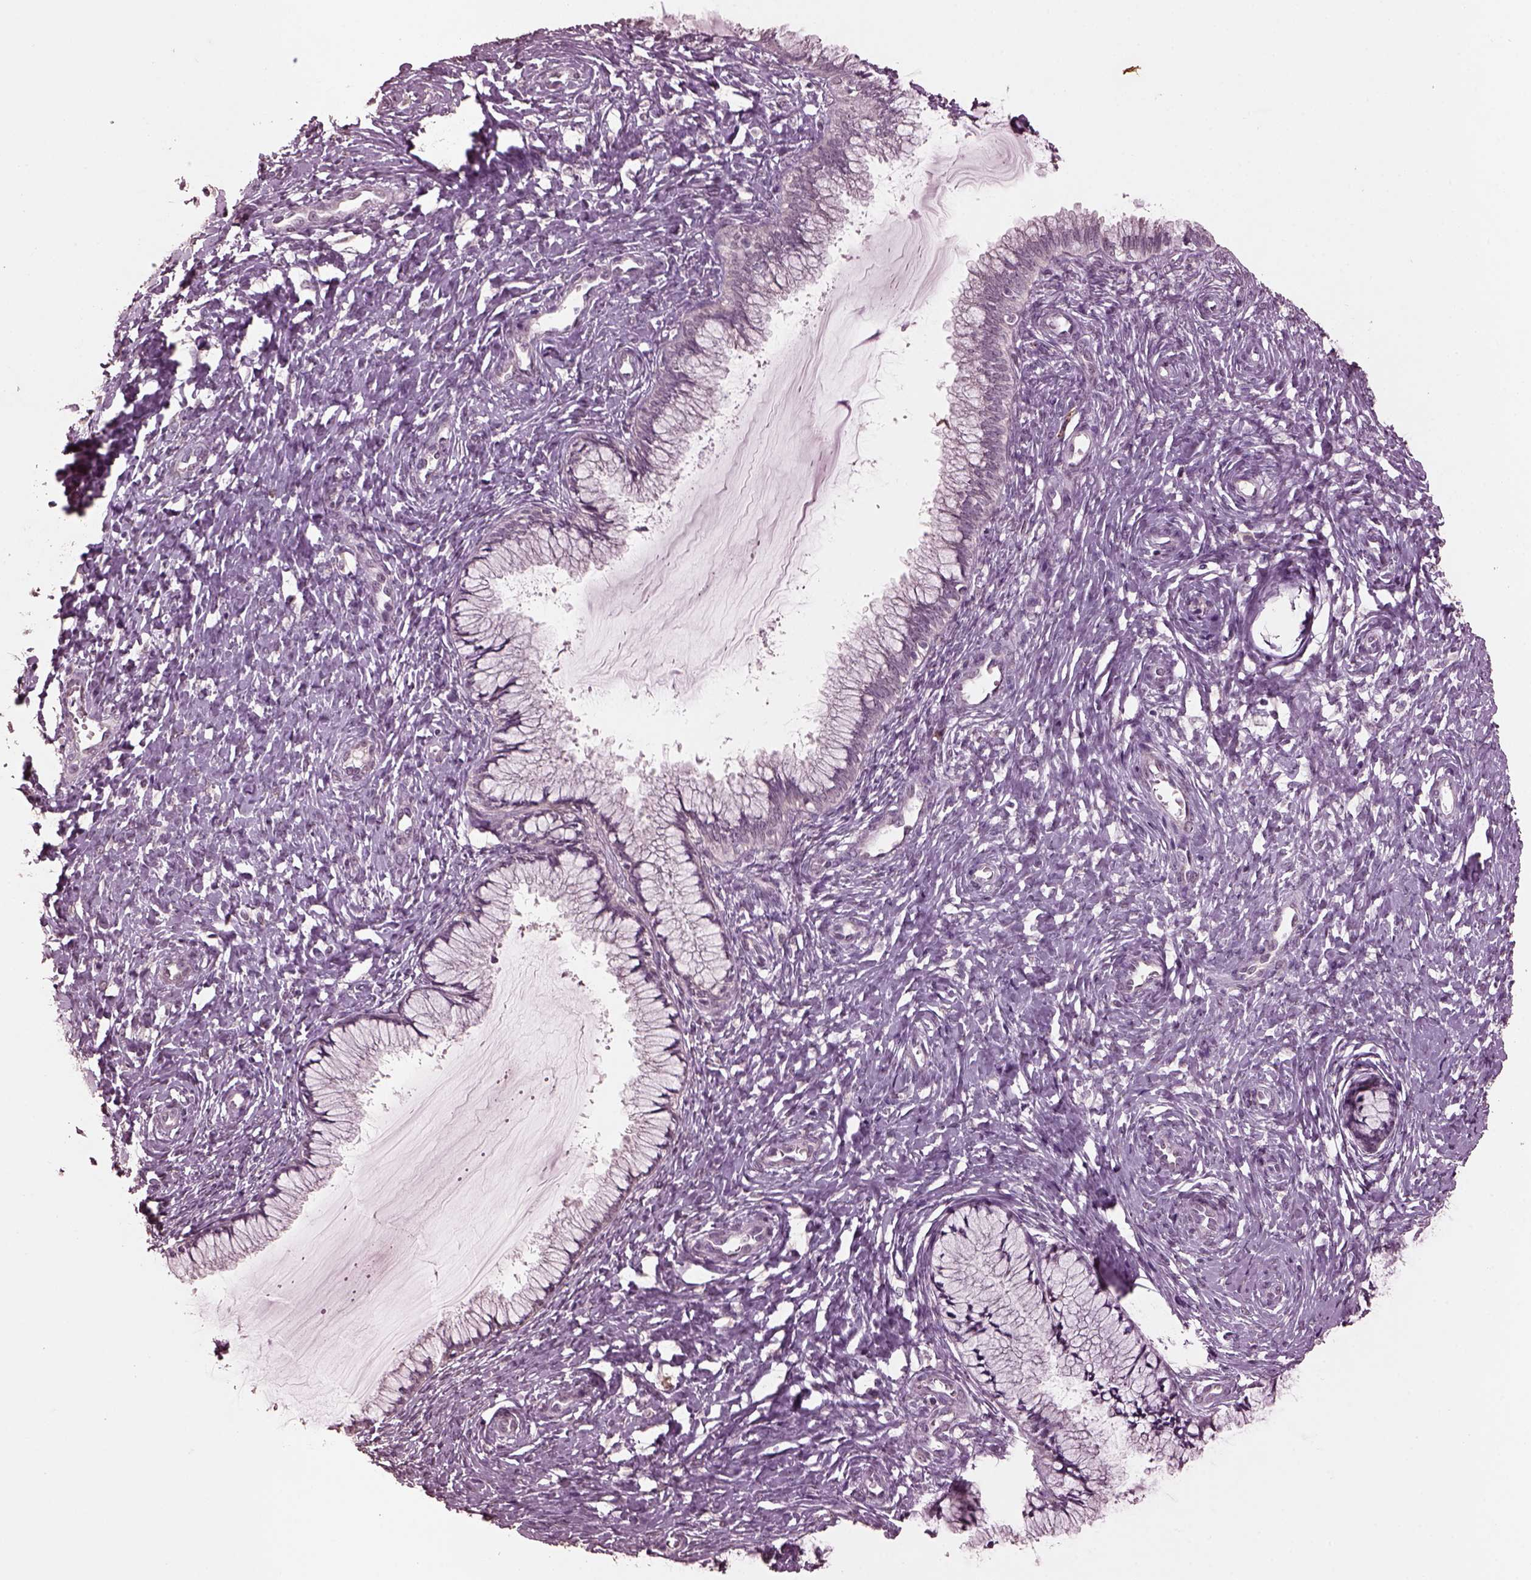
{"staining": {"intensity": "negative", "quantity": "none", "location": "none"}, "tissue": "cervix", "cell_type": "Glandular cells", "image_type": "normal", "snomed": [{"axis": "morphology", "description": "Normal tissue, NOS"}, {"axis": "topography", "description": "Cervix"}], "caption": "High magnification brightfield microscopy of benign cervix stained with DAB (brown) and counterstained with hematoxylin (blue): glandular cells show no significant staining.", "gene": "IL18RAP", "patient": {"sex": "female", "age": 37}}